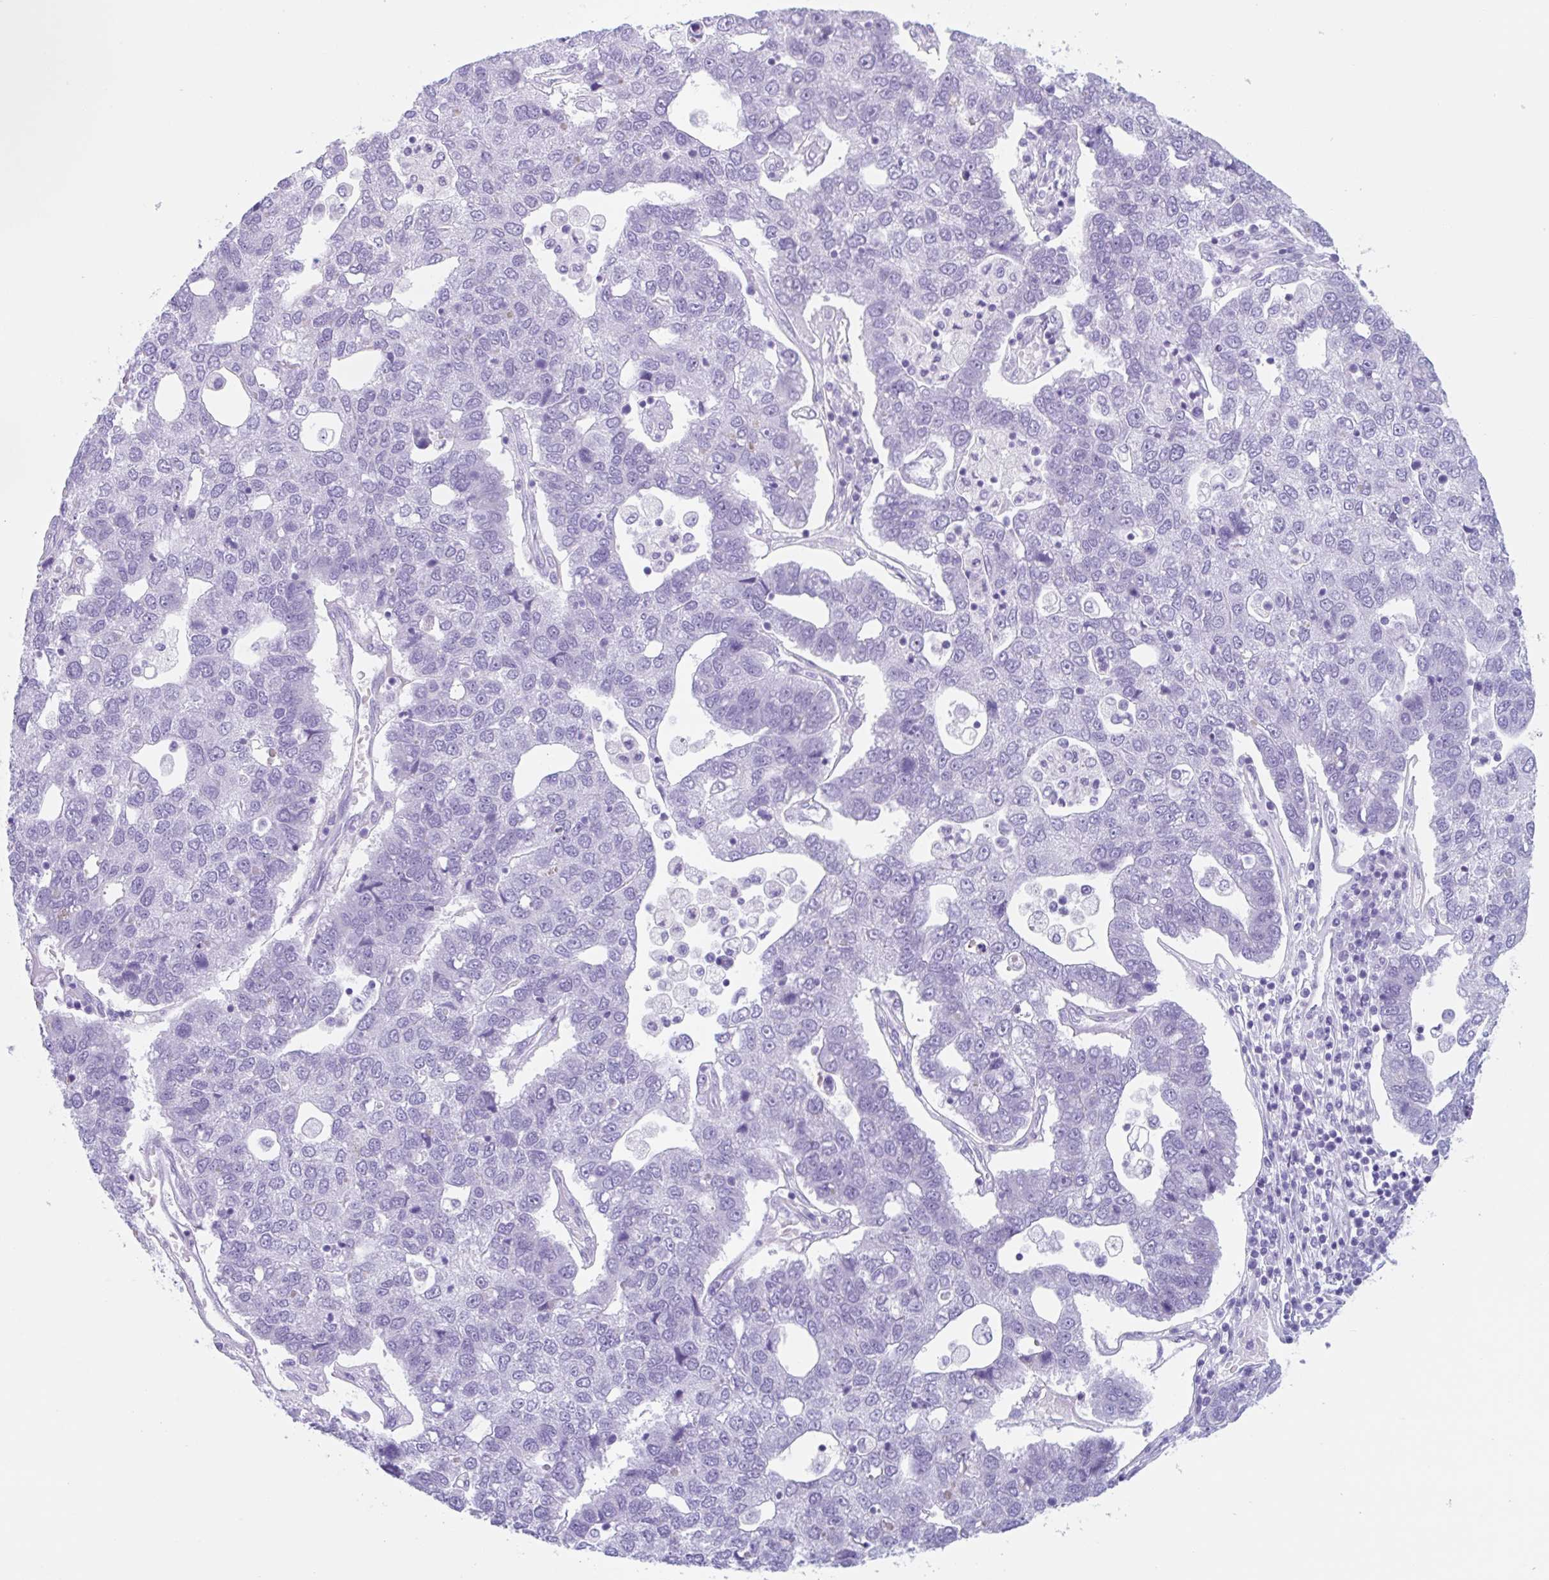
{"staining": {"intensity": "negative", "quantity": "none", "location": "none"}, "tissue": "pancreatic cancer", "cell_type": "Tumor cells", "image_type": "cancer", "snomed": [{"axis": "morphology", "description": "Adenocarcinoma, NOS"}, {"axis": "topography", "description": "Pancreas"}], "caption": "Adenocarcinoma (pancreatic) stained for a protein using immunohistochemistry reveals no positivity tumor cells.", "gene": "CPTP", "patient": {"sex": "female", "age": 61}}